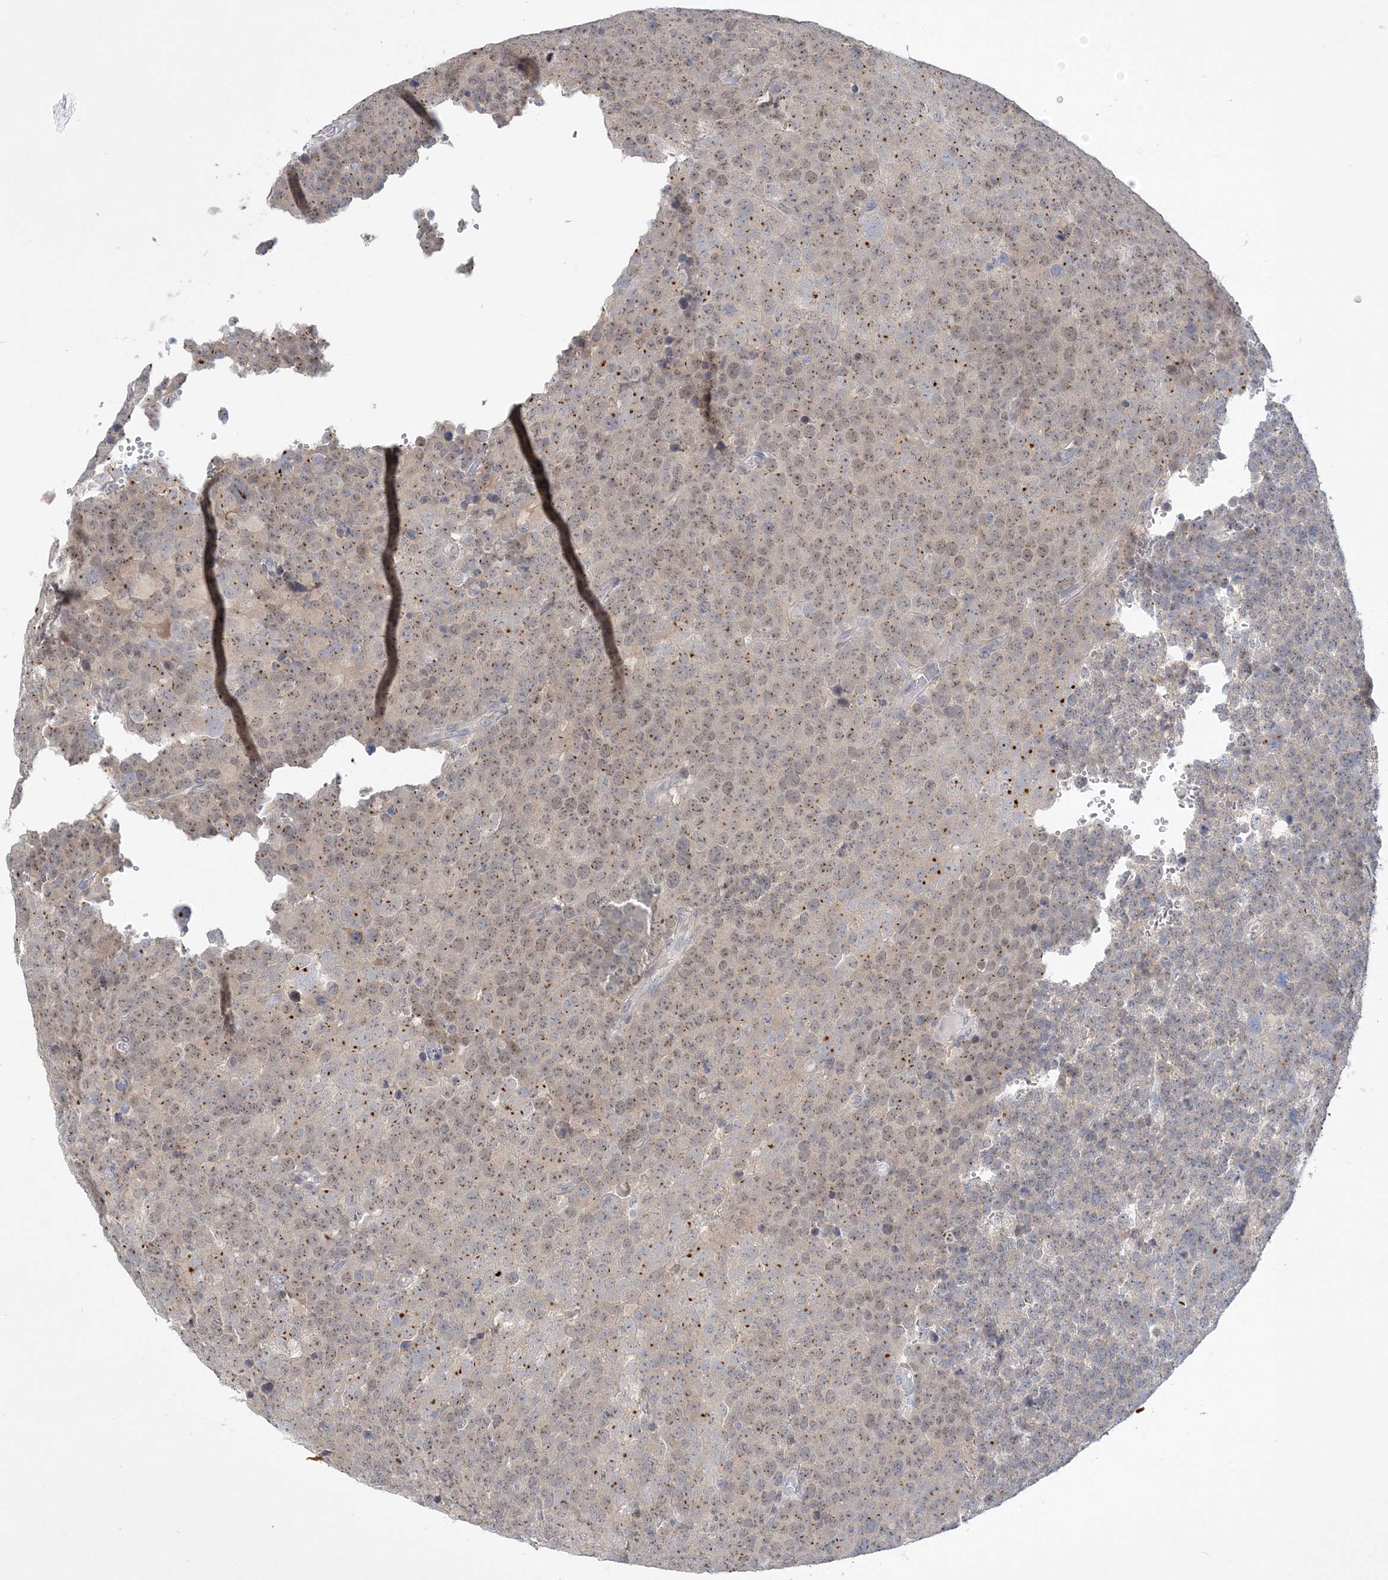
{"staining": {"intensity": "moderate", "quantity": ">75%", "location": "cytoplasmic/membranous,nuclear"}, "tissue": "testis cancer", "cell_type": "Tumor cells", "image_type": "cancer", "snomed": [{"axis": "morphology", "description": "Seminoma, NOS"}, {"axis": "topography", "description": "Testis"}], "caption": "Immunohistochemical staining of testis cancer (seminoma) shows medium levels of moderate cytoplasmic/membranous and nuclear protein positivity in about >75% of tumor cells. The staining was performed using DAB (3,3'-diaminobenzidine) to visualize the protein expression in brown, while the nuclei were stained in blue with hematoxylin (Magnification: 20x).", "gene": "ANKRD35", "patient": {"sex": "male", "age": 71}}